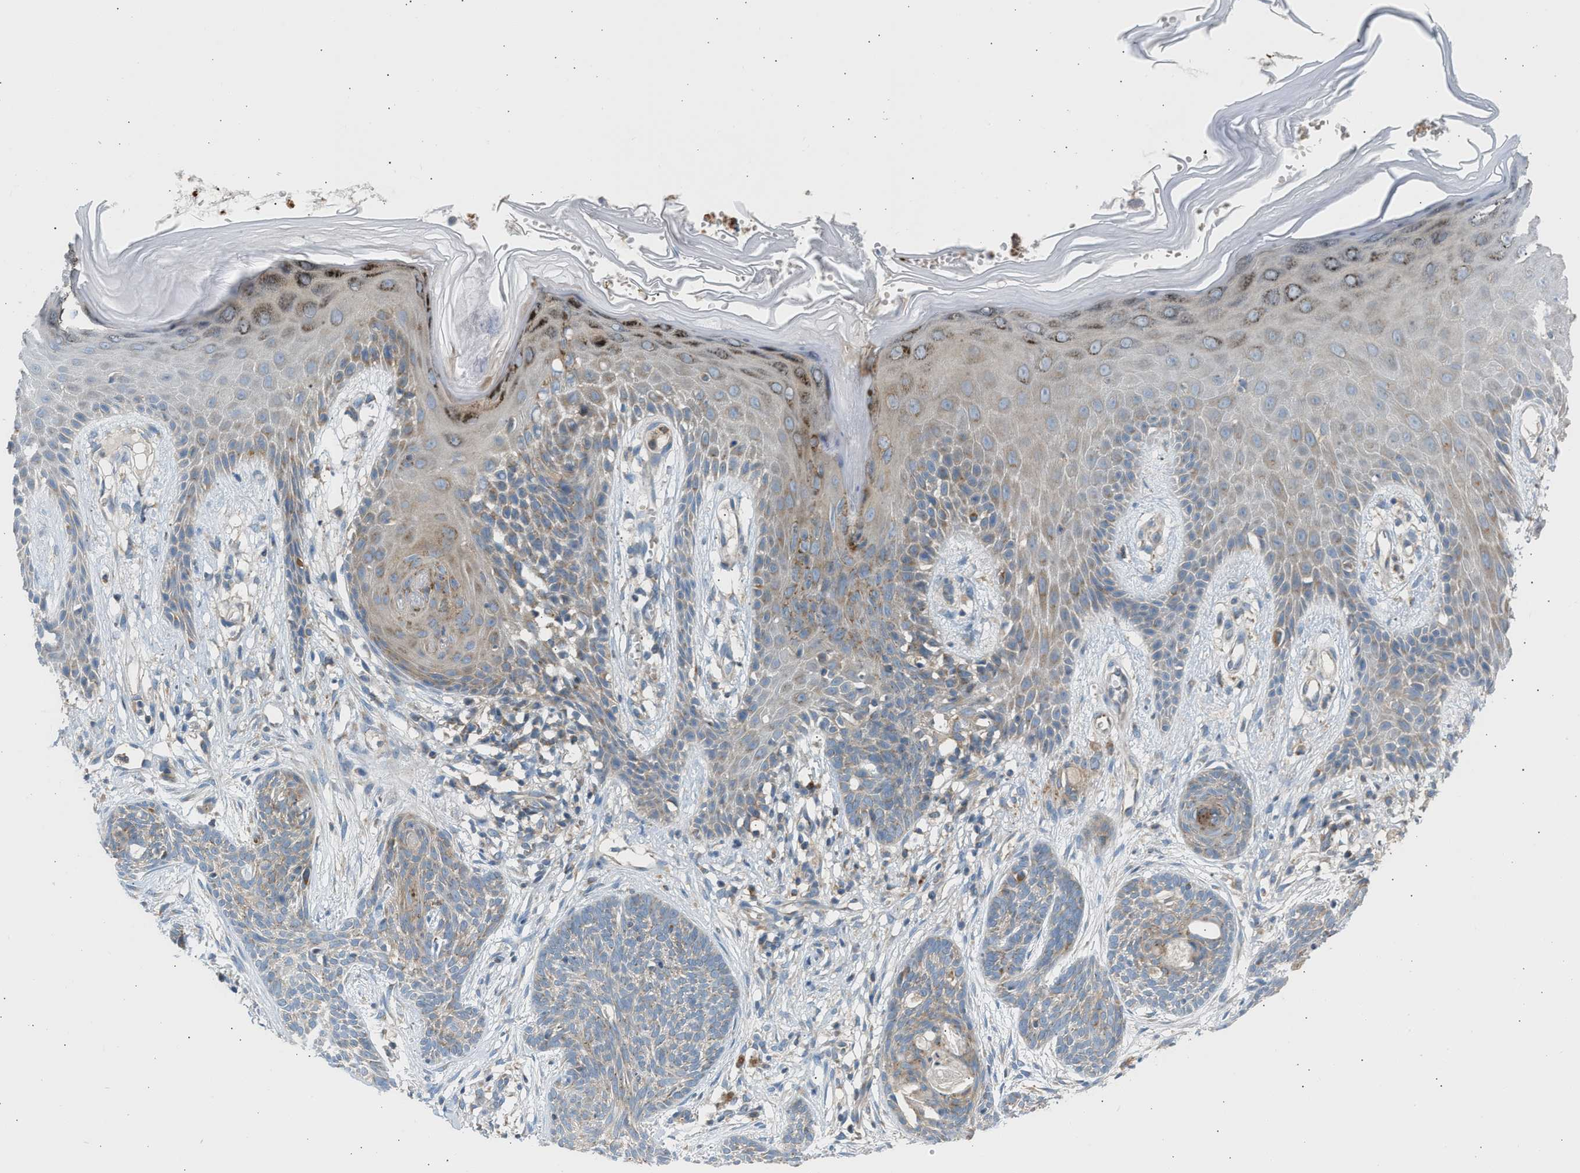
{"staining": {"intensity": "weak", "quantity": "25%-75%", "location": "cytoplasmic/membranous"}, "tissue": "skin cancer", "cell_type": "Tumor cells", "image_type": "cancer", "snomed": [{"axis": "morphology", "description": "Basal cell carcinoma"}, {"axis": "topography", "description": "Skin"}], "caption": "Protein staining of skin cancer (basal cell carcinoma) tissue reveals weak cytoplasmic/membranous positivity in approximately 25%-75% of tumor cells.", "gene": "TRIM50", "patient": {"sex": "female", "age": 59}}